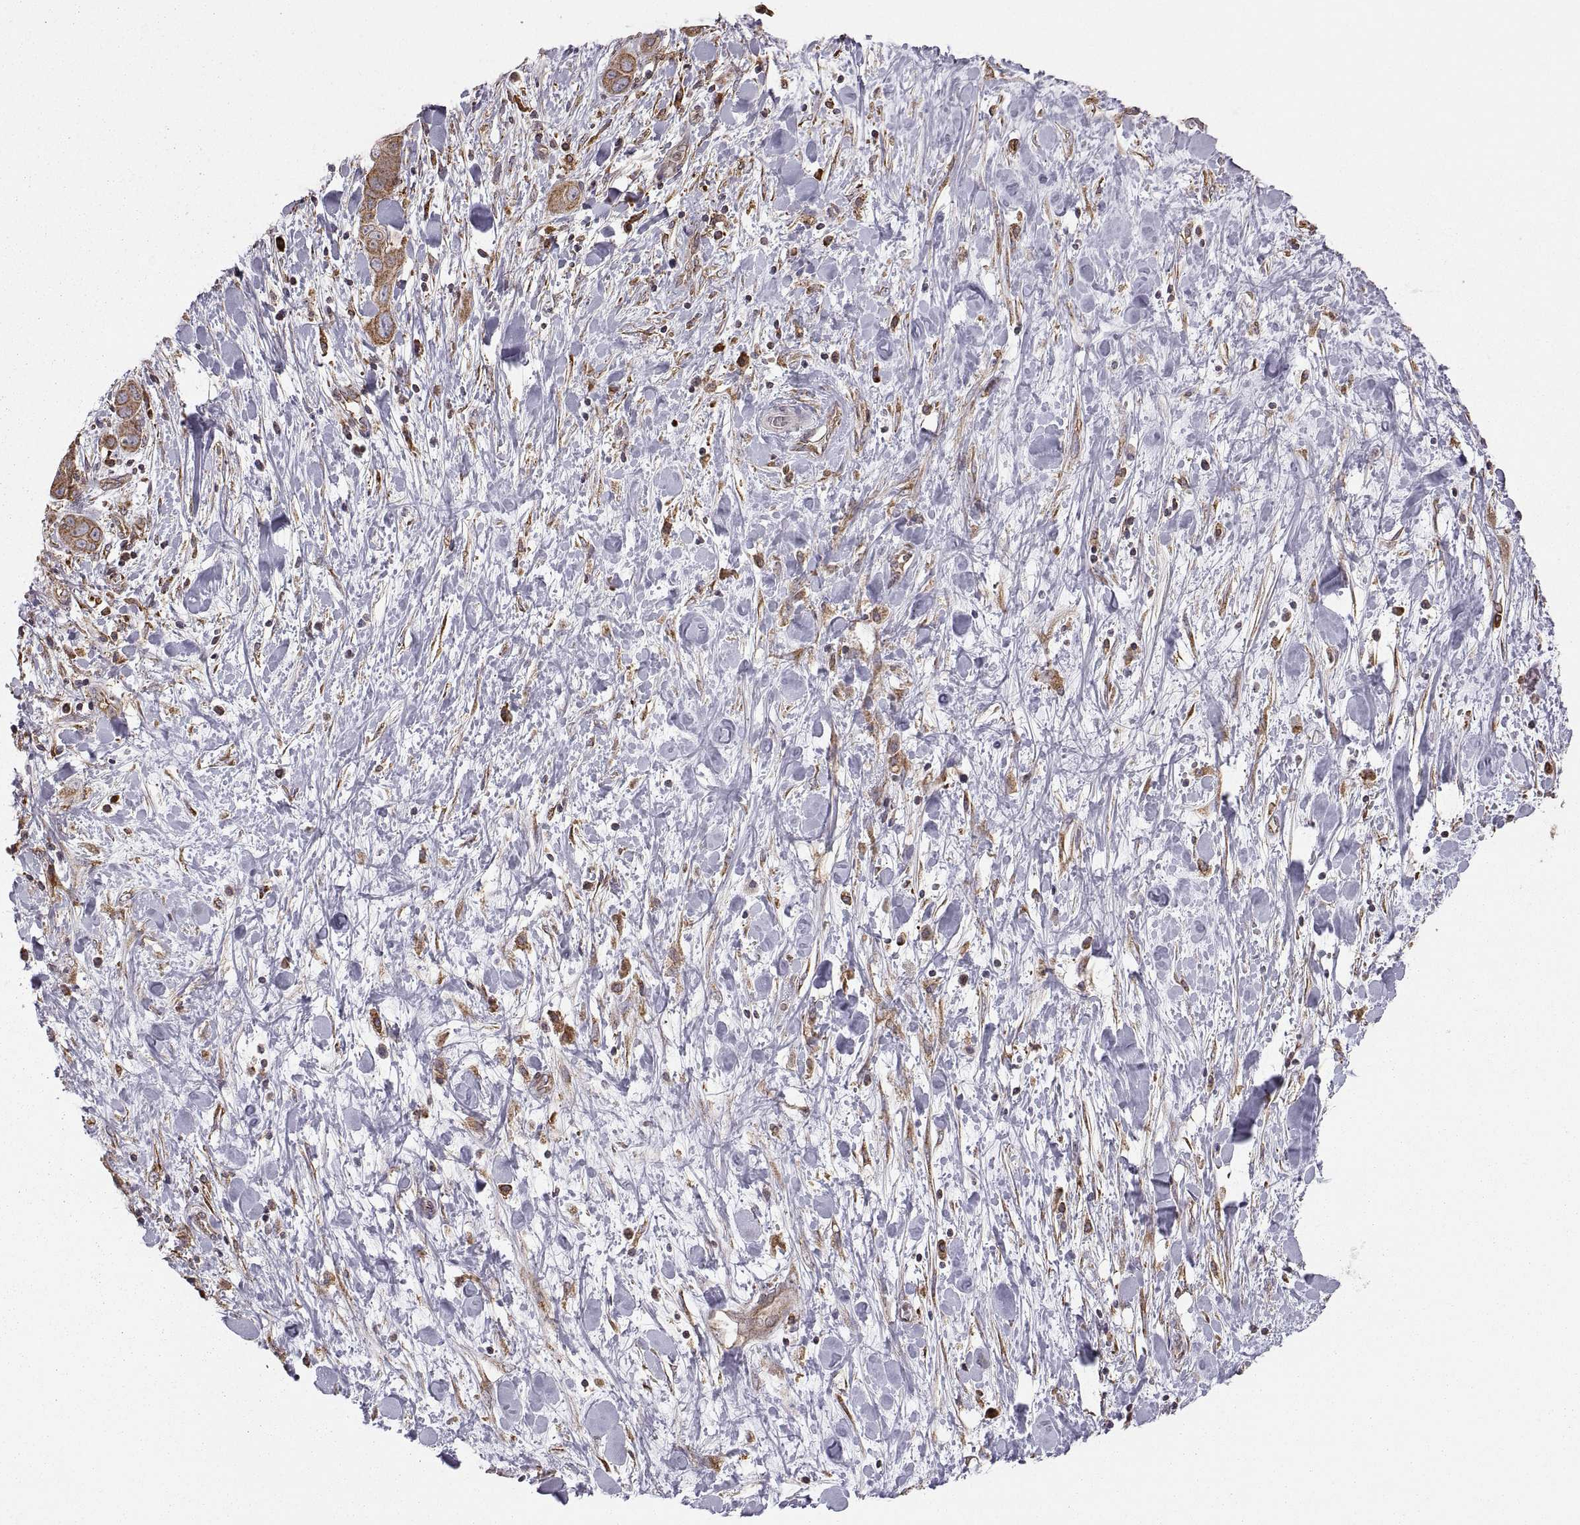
{"staining": {"intensity": "moderate", "quantity": ">75%", "location": "cytoplasmic/membranous"}, "tissue": "liver cancer", "cell_type": "Tumor cells", "image_type": "cancer", "snomed": [{"axis": "morphology", "description": "Cholangiocarcinoma"}, {"axis": "topography", "description": "Liver"}], "caption": "Cholangiocarcinoma (liver) stained with DAB (3,3'-diaminobenzidine) immunohistochemistry displays medium levels of moderate cytoplasmic/membranous expression in about >75% of tumor cells. (DAB (3,3'-diaminobenzidine) IHC with brightfield microscopy, high magnification).", "gene": "PDIA3", "patient": {"sex": "female", "age": 52}}